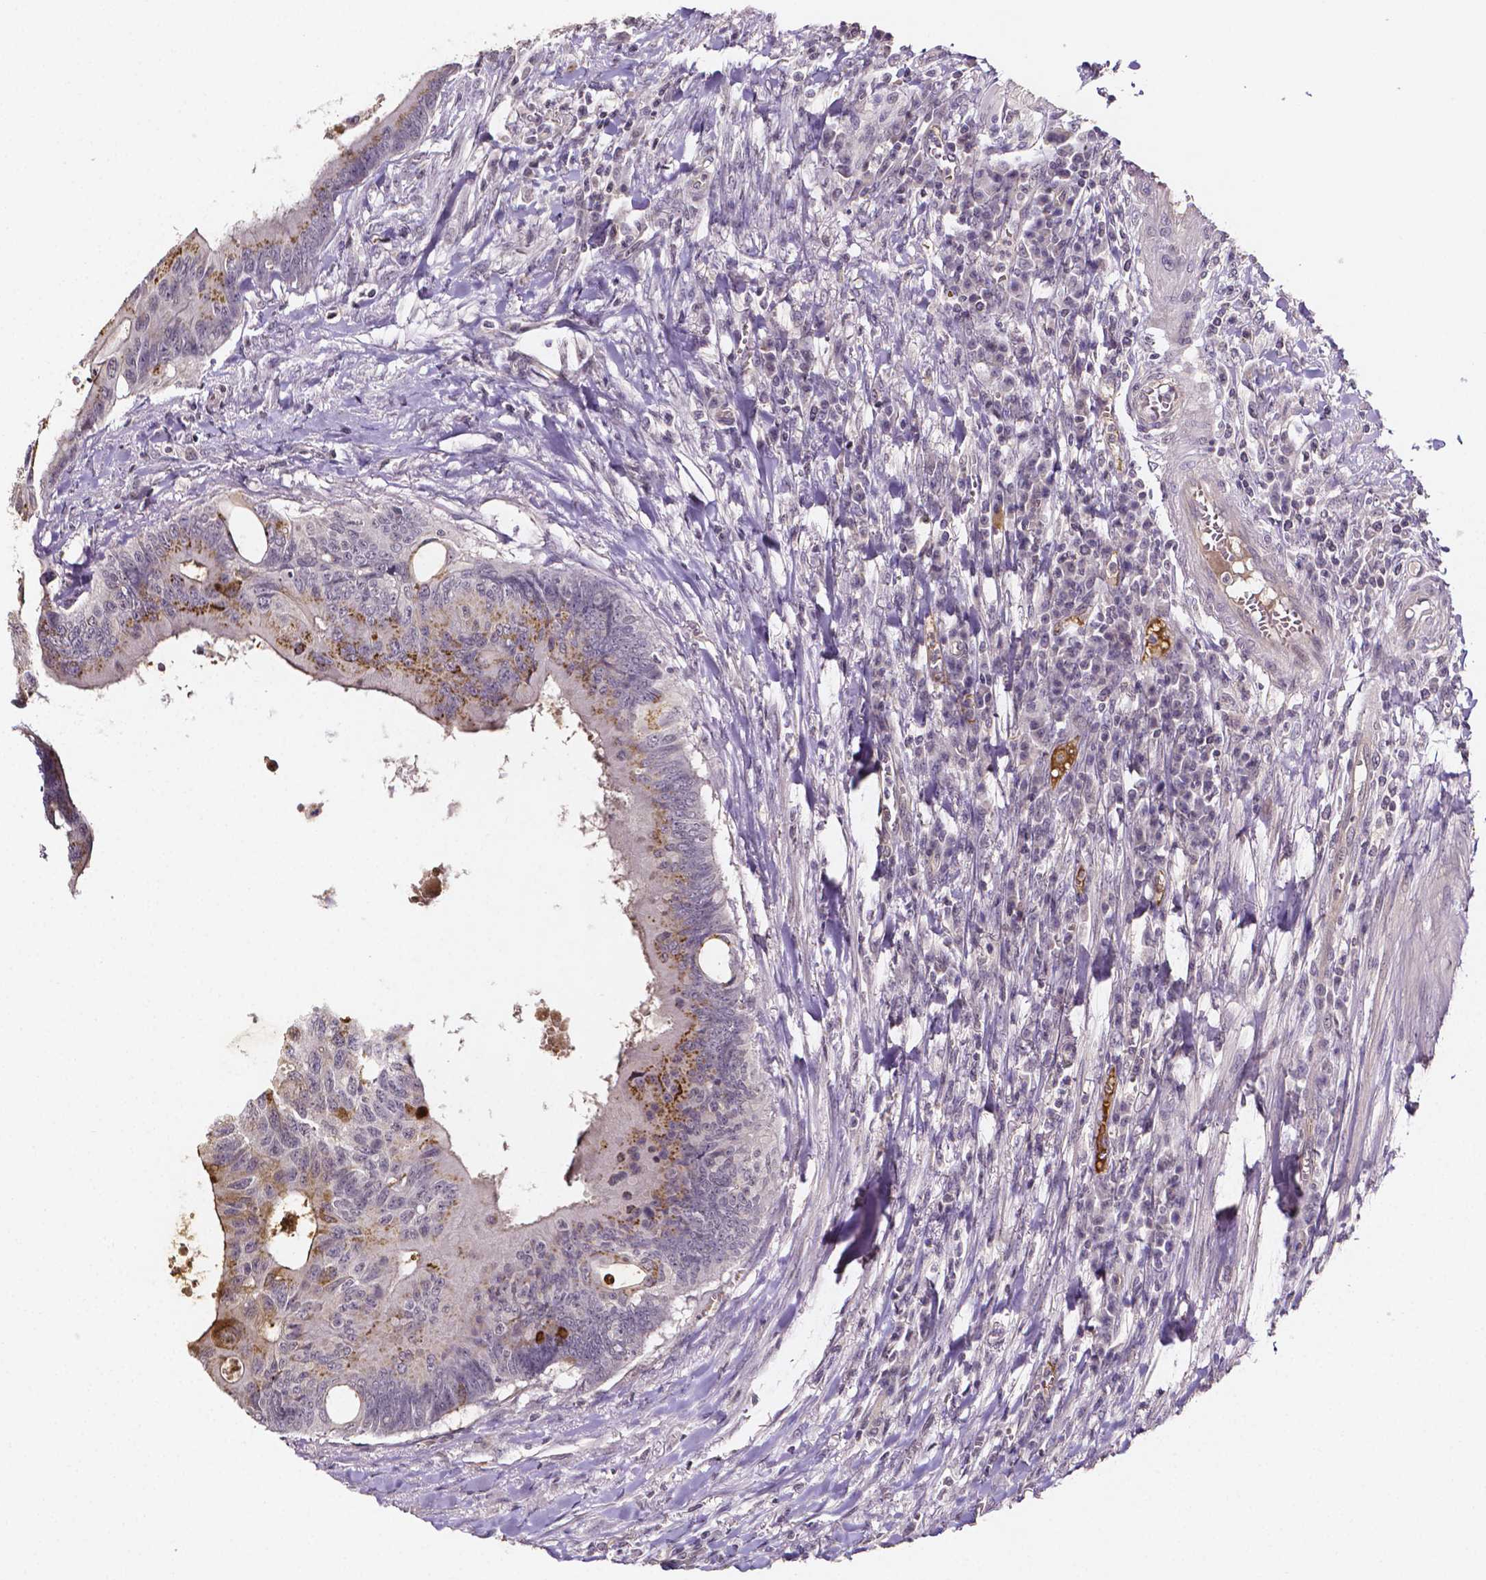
{"staining": {"intensity": "moderate", "quantity": "25%-75%", "location": "cytoplasmic/membranous"}, "tissue": "colorectal cancer", "cell_type": "Tumor cells", "image_type": "cancer", "snomed": [{"axis": "morphology", "description": "Adenocarcinoma, NOS"}, {"axis": "topography", "description": "Colon"}], "caption": "High-magnification brightfield microscopy of colorectal adenocarcinoma stained with DAB (3,3'-diaminobenzidine) (brown) and counterstained with hematoxylin (blue). tumor cells exhibit moderate cytoplasmic/membranous staining is appreciated in about25%-75% of cells.", "gene": "NRGN", "patient": {"sex": "male", "age": 65}}